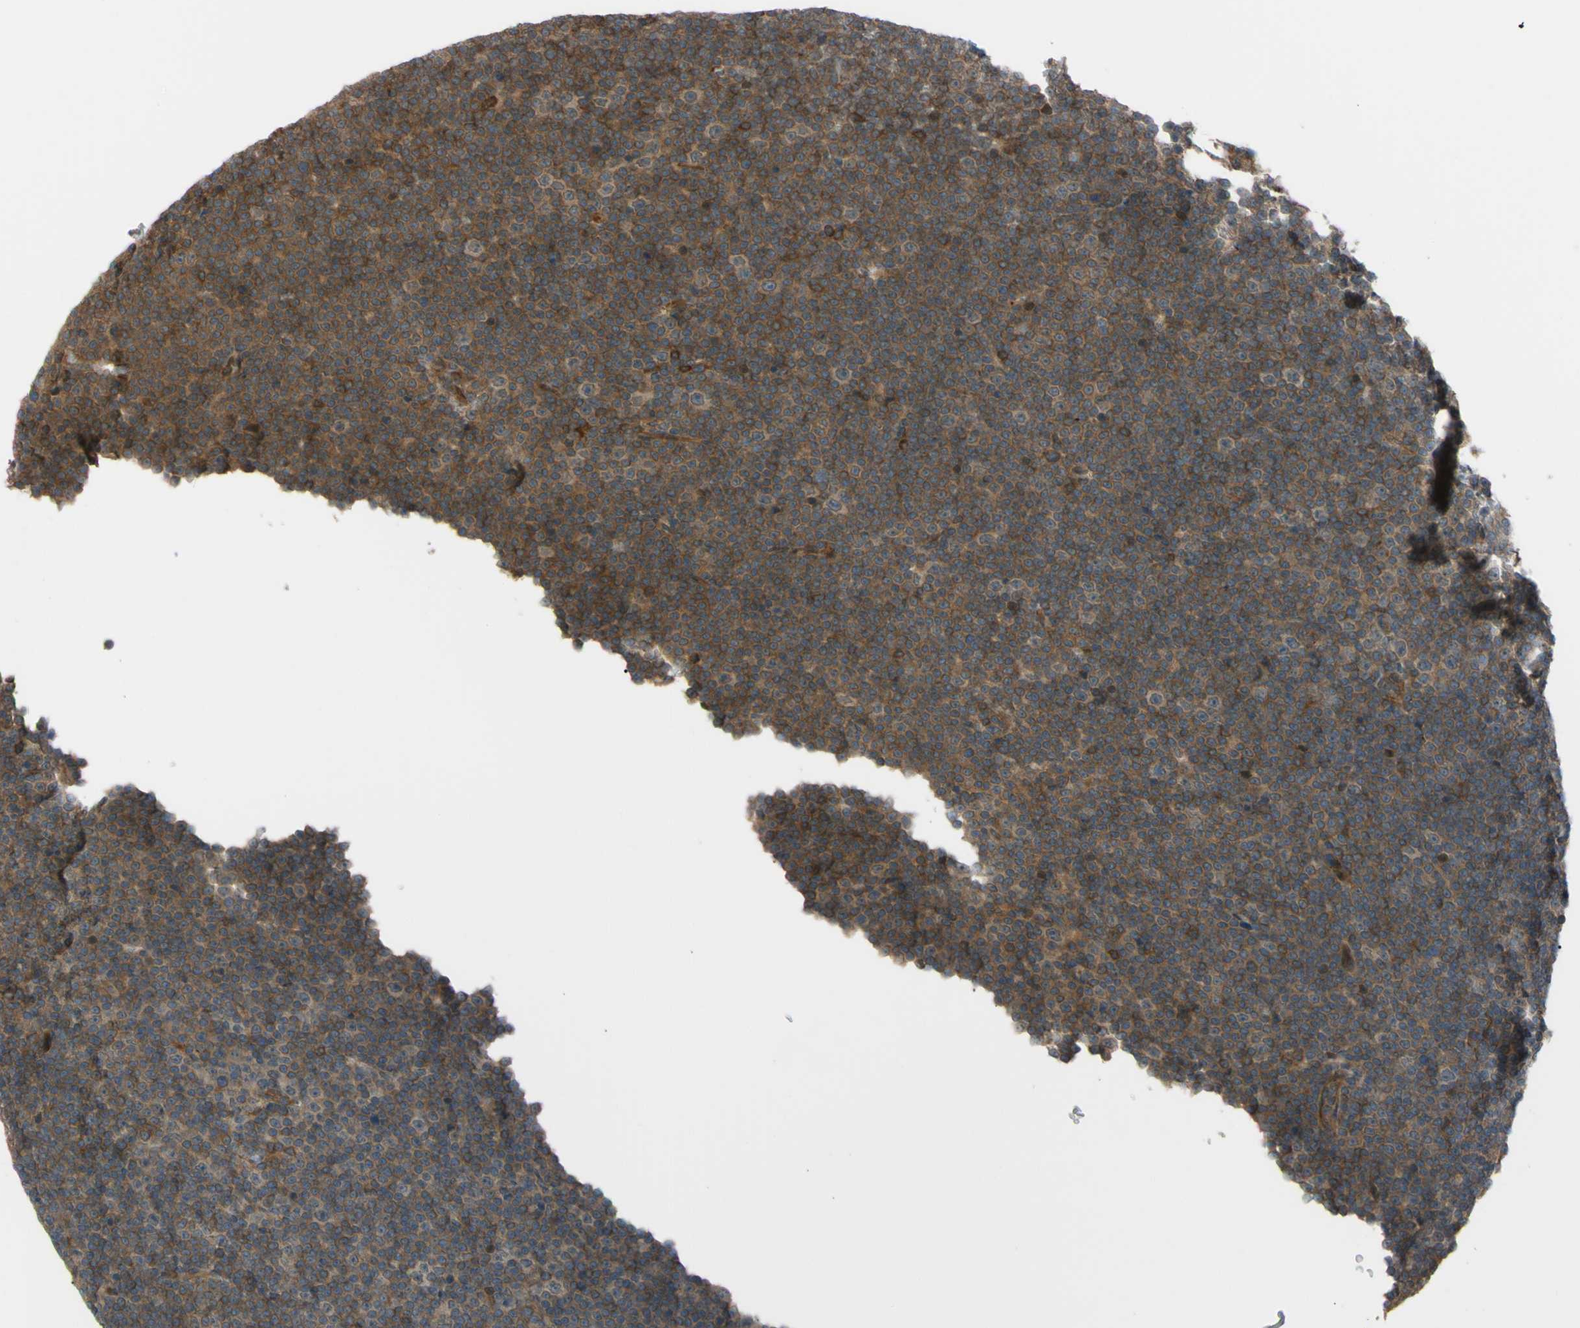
{"staining": {"intensity": "moderate", "quantity": ">75%", "location": "cytoplasmic/membranous"}, "tissue": "lymphoma", "cell_type": "Tumor cells", "image_type": "cancer", "snomed": [{"axis": "morphology", "description": "Malignant lymphoma, non-Hodgkin's type, Low grade"}, {"axis": "topography", "description": "Lymph node"}], "caption": "There is medium levels of moderate cytoplasmic/membranous expression in tumor cells of lymphoma, as demonstrated by immunohistochemical staining (brown color).", "gene": "FLII", "patient": {"sex": "female", "age": 67}}